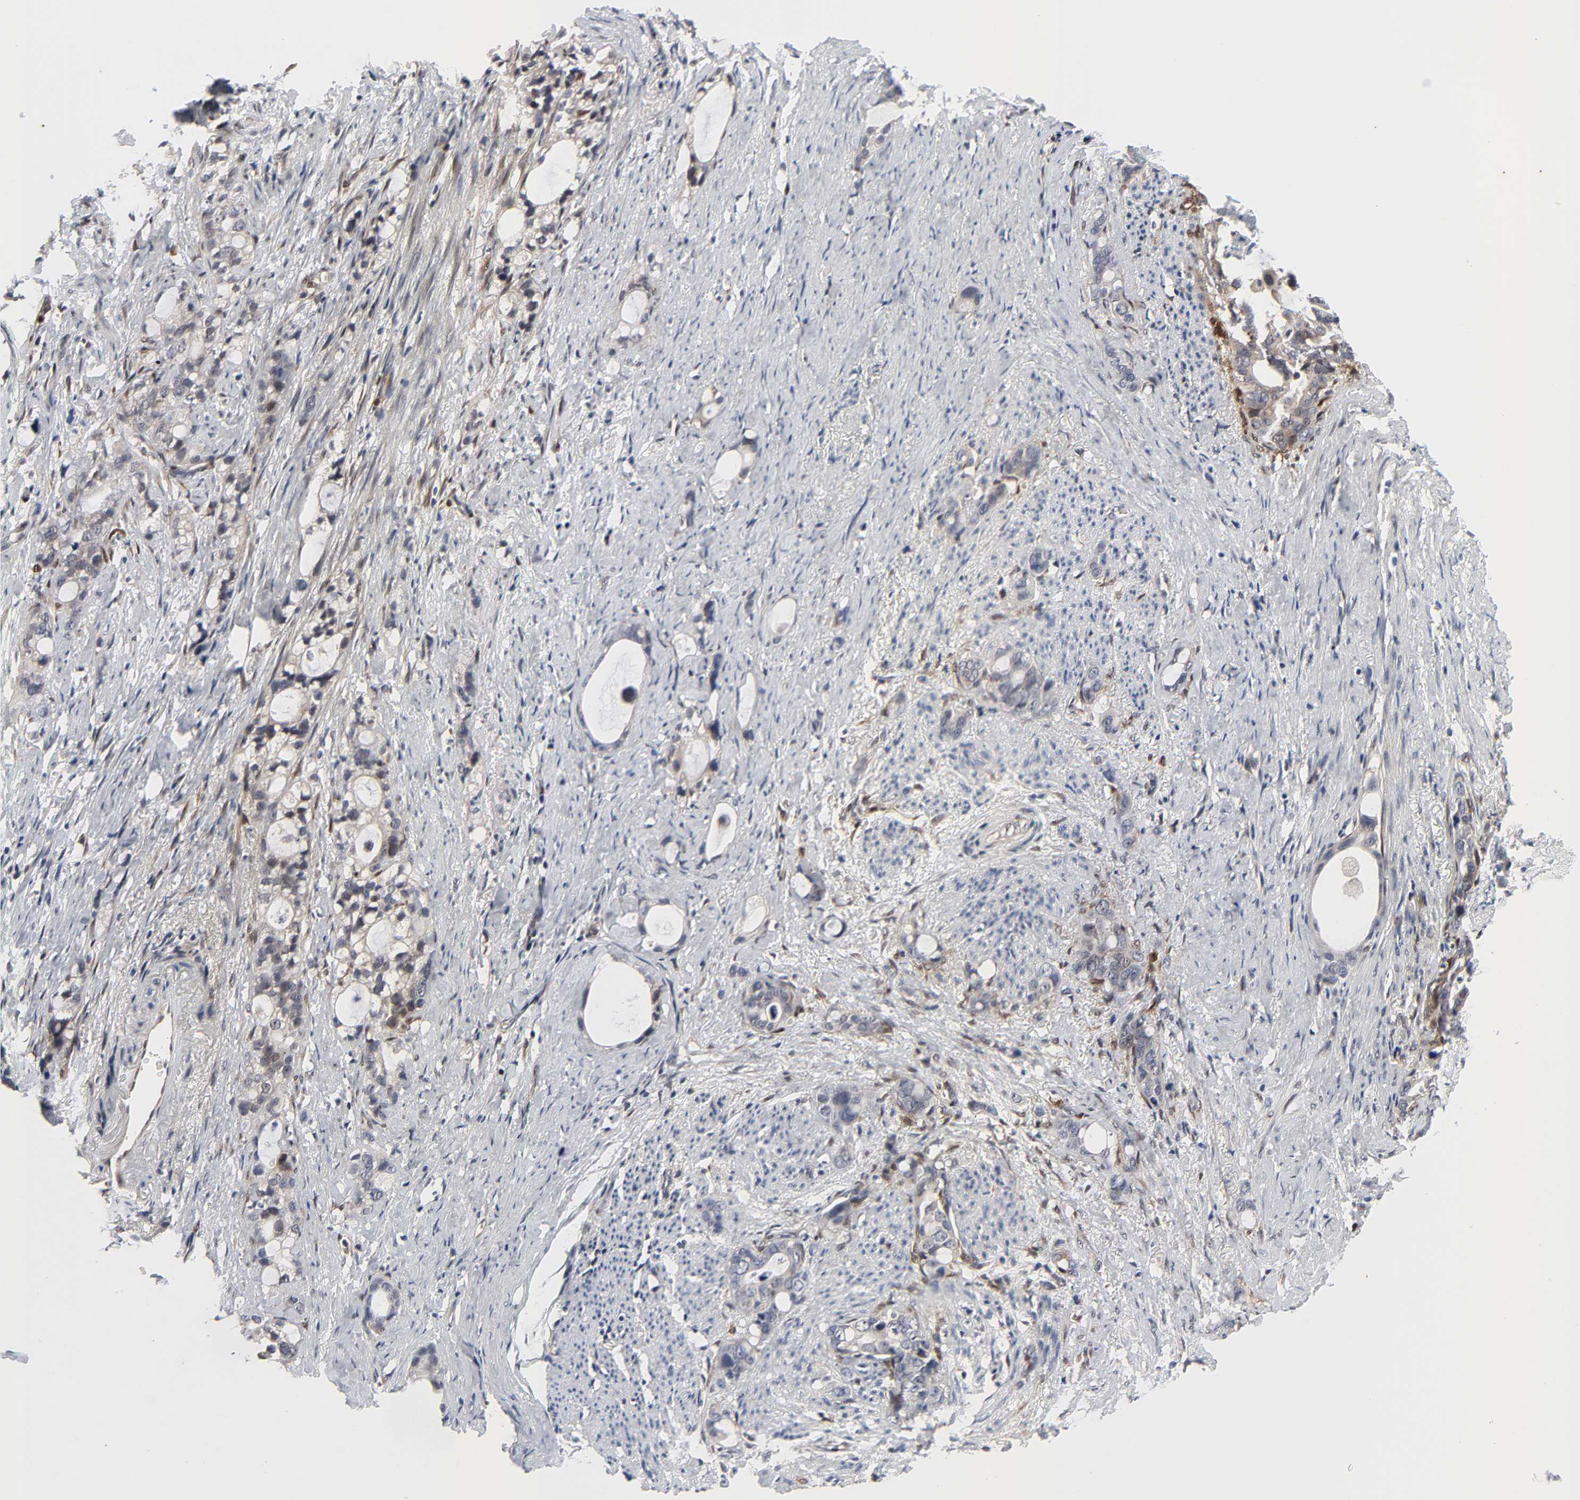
{"staining": {"intensity": "negative", "quantity": "none", "location": "none"}, "tissue": "stomach cancer", "cell_type": "Tumor cells", "image_type": "cancer", "snomed": [{"axis": "morphology", "description": "Adenocarcinoma, NOS"}, {"axis": "topography", "description": "Stomach"}], "caption": "Stomach cancer (adenocarcinoma) was stained to show a protein in brown. There is no significant staining in tumor cells.", "gene": "PTEN", "patient": {"sex": "female", "age": 75}}